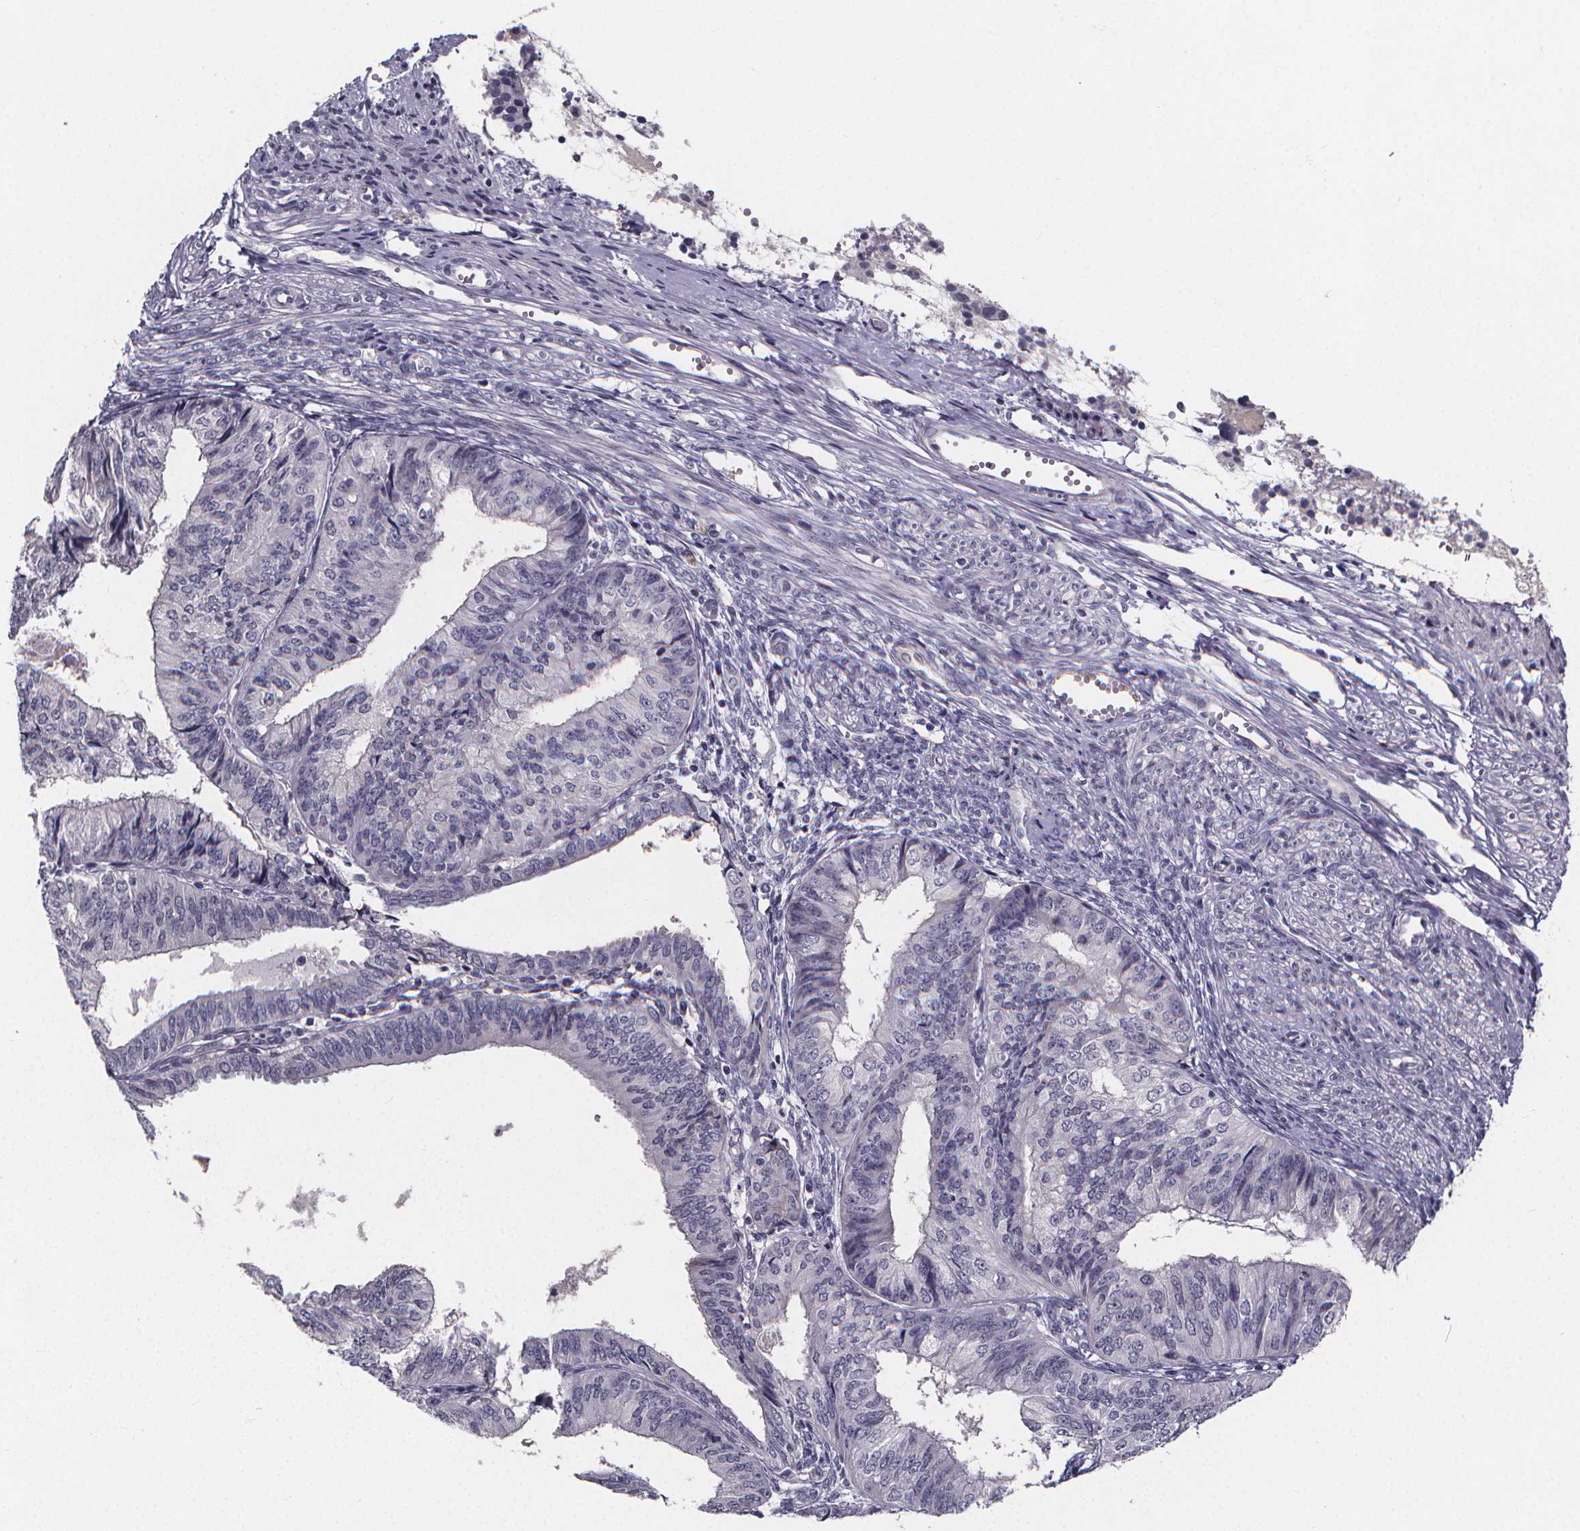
{"staining": {"intensity": "negative", "quantity": "none", "location": "none"}, "tissue": "endometrial cancer", "cell_type": "Tumor cells", "image_type": "cancer", "snomed": [{"axis": "morphology", "description": "Adenocarcinoma, NOS"}, {"axis": "topography", "description": "Endometrium"}], "caption": "A photomicrograph of adenocarcinoma (endometrial) stained for a protein displays no brown staining in tumor cells.", "gene": "AGT", "patient": {"sex": "female", "age": 58}}